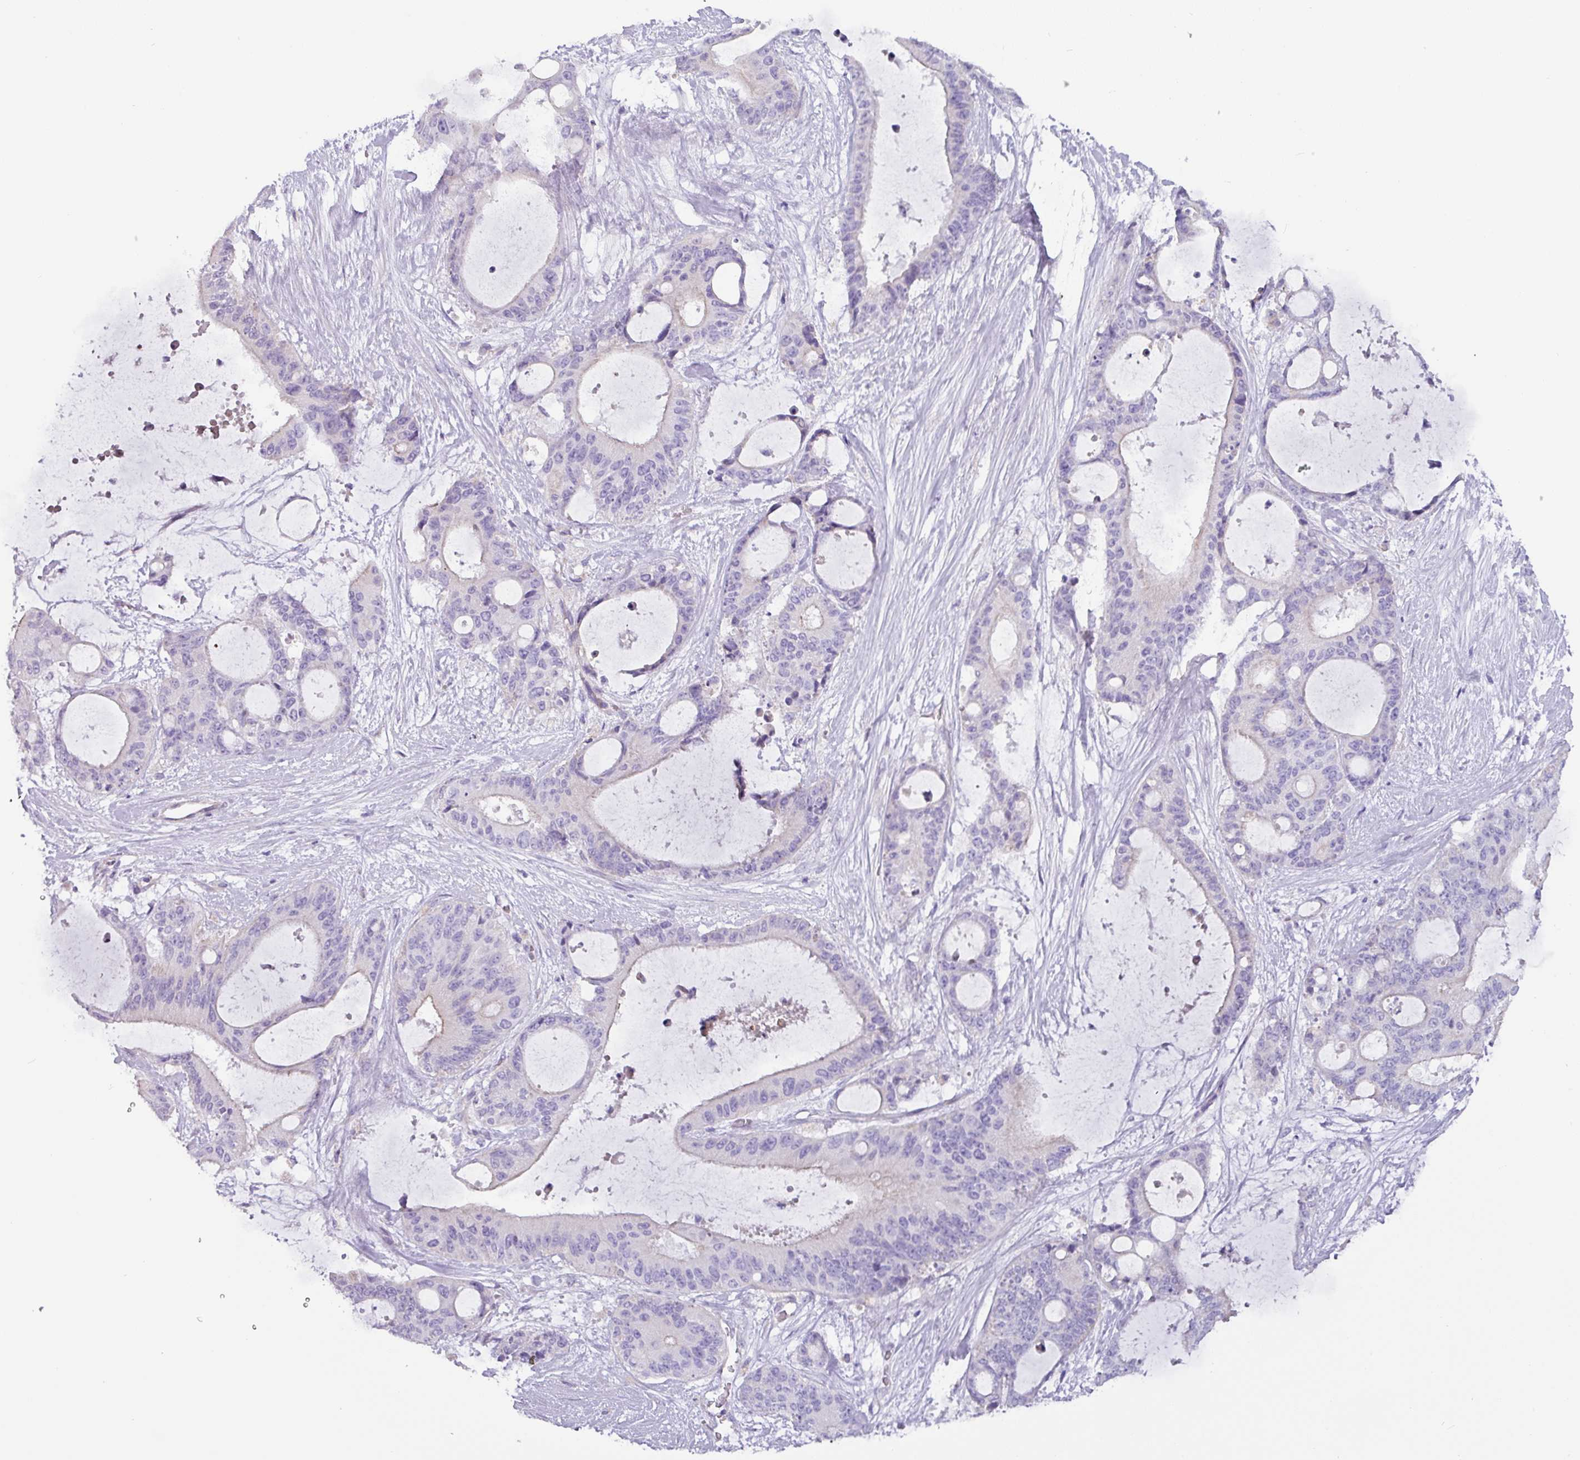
{"staining": {"intensity": "negative", "quantity": "none", "location": "none"}, "tissue": "liver cancer", "cell_type": "Tumor cells", "image_type": "cancer", "snomed": [{"axis": "morphology", "description": "Normal tissue, NOS"}, {"axis": "morphology", "description": "Cholangiocarcinoma"}, {"axis": "topography", "description": "Liver"}, {"axis": "topography", "description": "Peripheral nerve tissue"}], "caption": "Tumor cells are negative for protein expression in human liver cholangiocarcinoma.", "gene": "RGS16", "patient": {"sex": "female", "age": 73}}